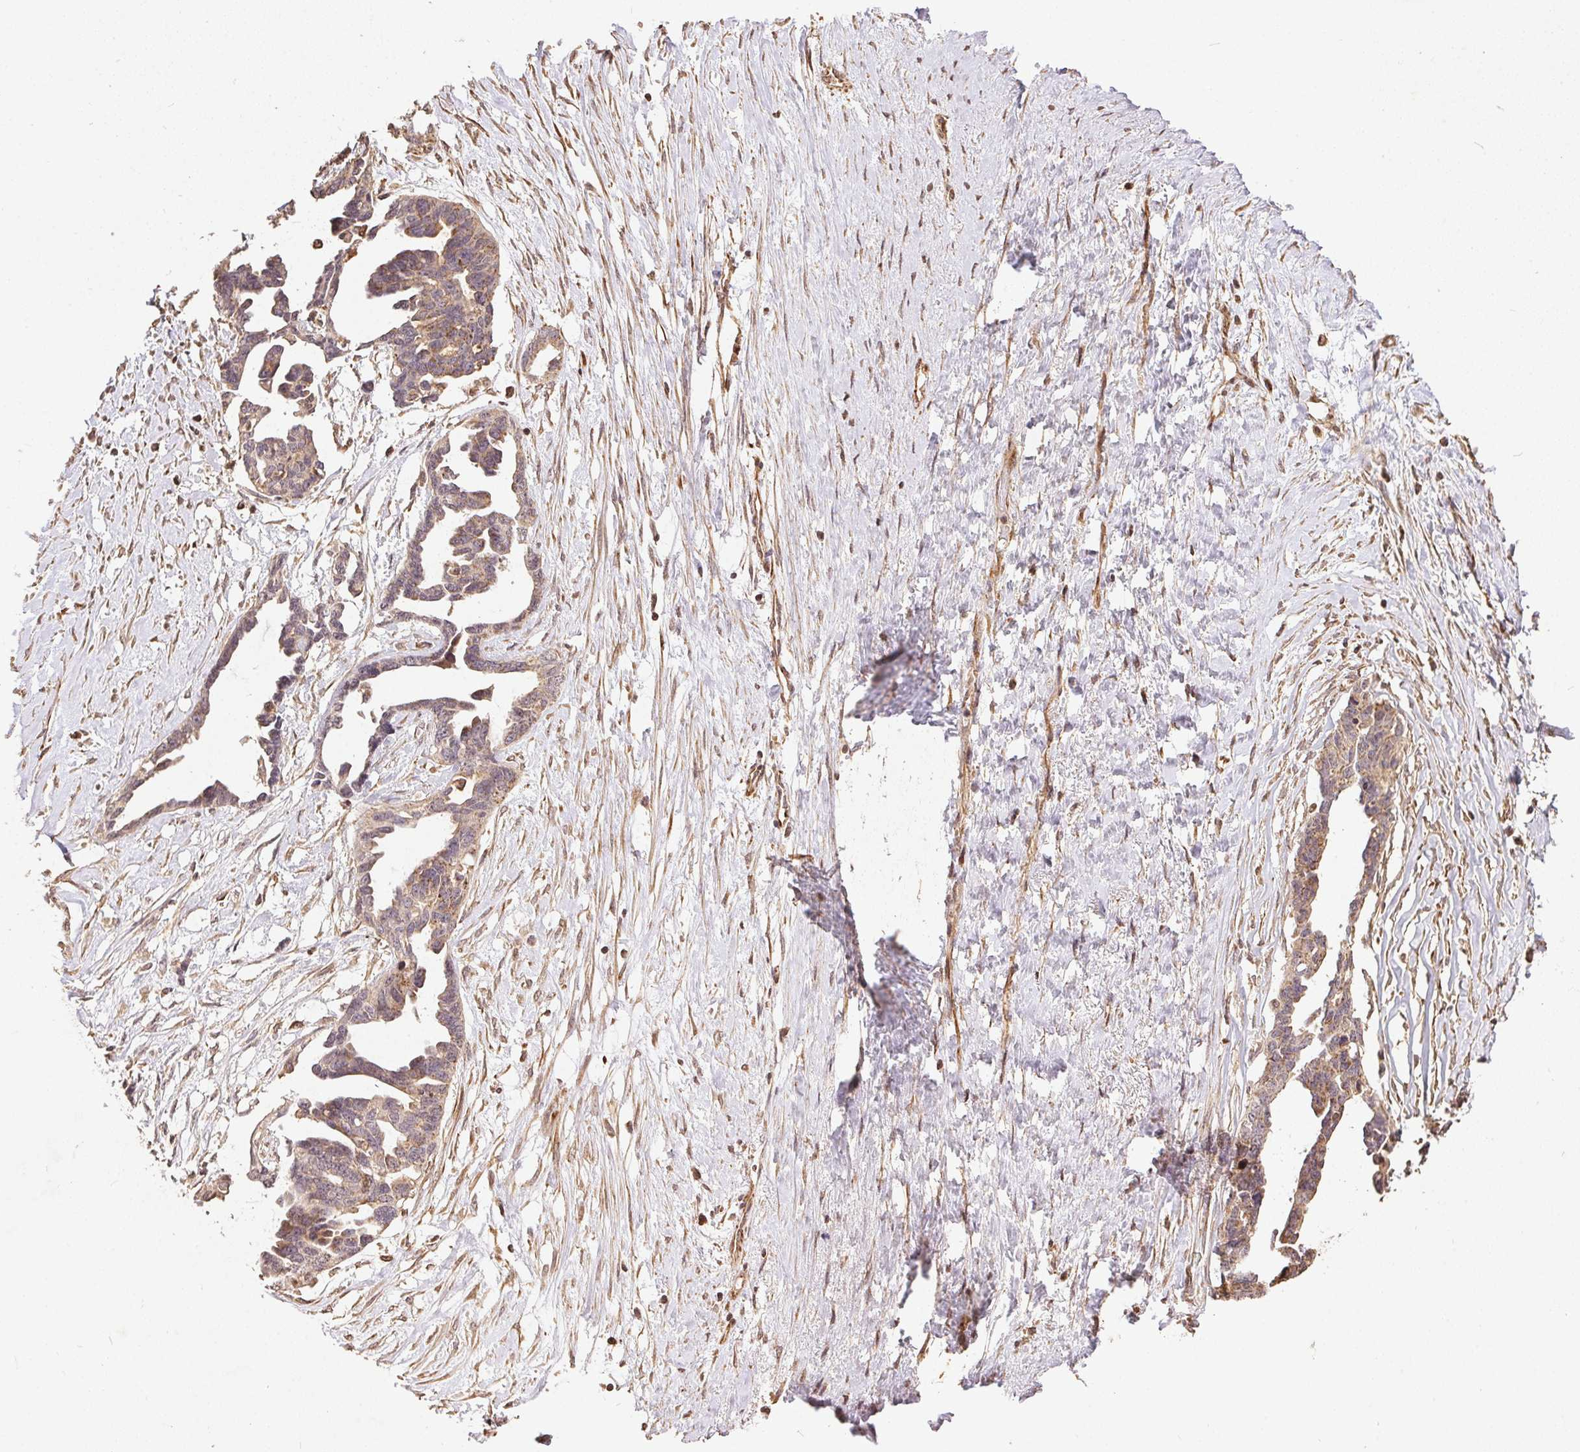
{"staining": {"intensity": "weak", "quantity": ">75%", "location": "cytoplasmic/membranous"}, "tissue": "ovarian cancer", "cell_type": "Tumor cells", "image_type": "cancer", "snomed": [{"axis": "morphology", "description": "Cystadenocarcinoma, serous, NOS"}, {"axis": "topography", "description": "Ovary"}], "caption": "A high-resolution photomicrograph shows immunohistochemistry staining of ovarian cancer, which displays weak cytoplasmic/membranous staining in approximately >75% of tumor cells.", "gene": "SPRED2", "patient": {"sex": "female", "age": 69}}